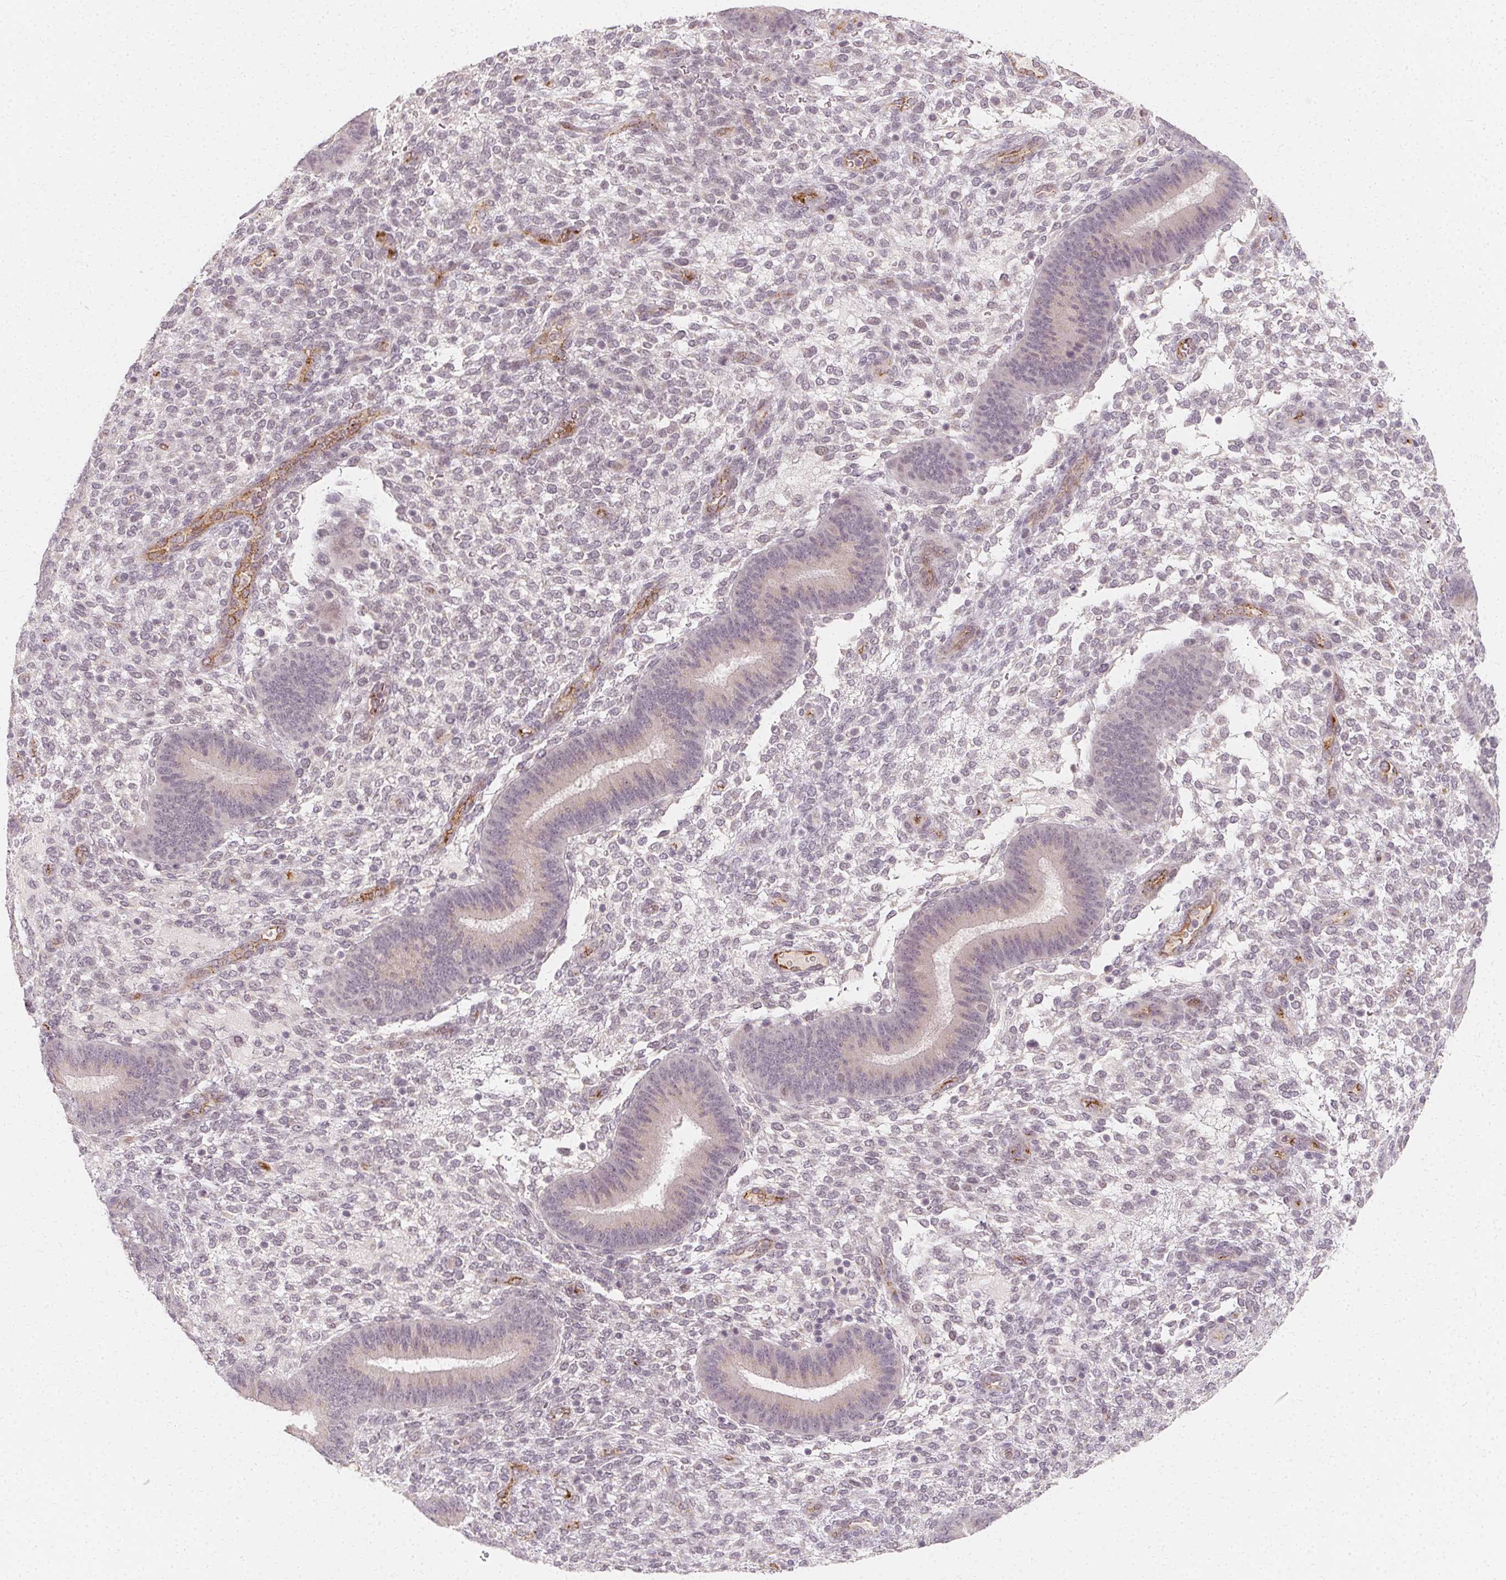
{"staining": {"intensity": "negative", "quantity": "none", "location": "none"}, "tissue": "endometrium", "cell_type": "Cells in endometrial stroma", "image_type": "normal", "snomed": [{"axis": "morphology", "description": "Normal tissue, NOS"}, {"axis": "topography", "description": "Endometrium"}], "caption": "An immunohistochemistry (IHC) micrograph of unremarkable endometrium is shown. There is no staining in cells in endometrial stroma of endometrium.", "gene": "CLCNKA", "patient": {"sex": "female", "age": 39}}